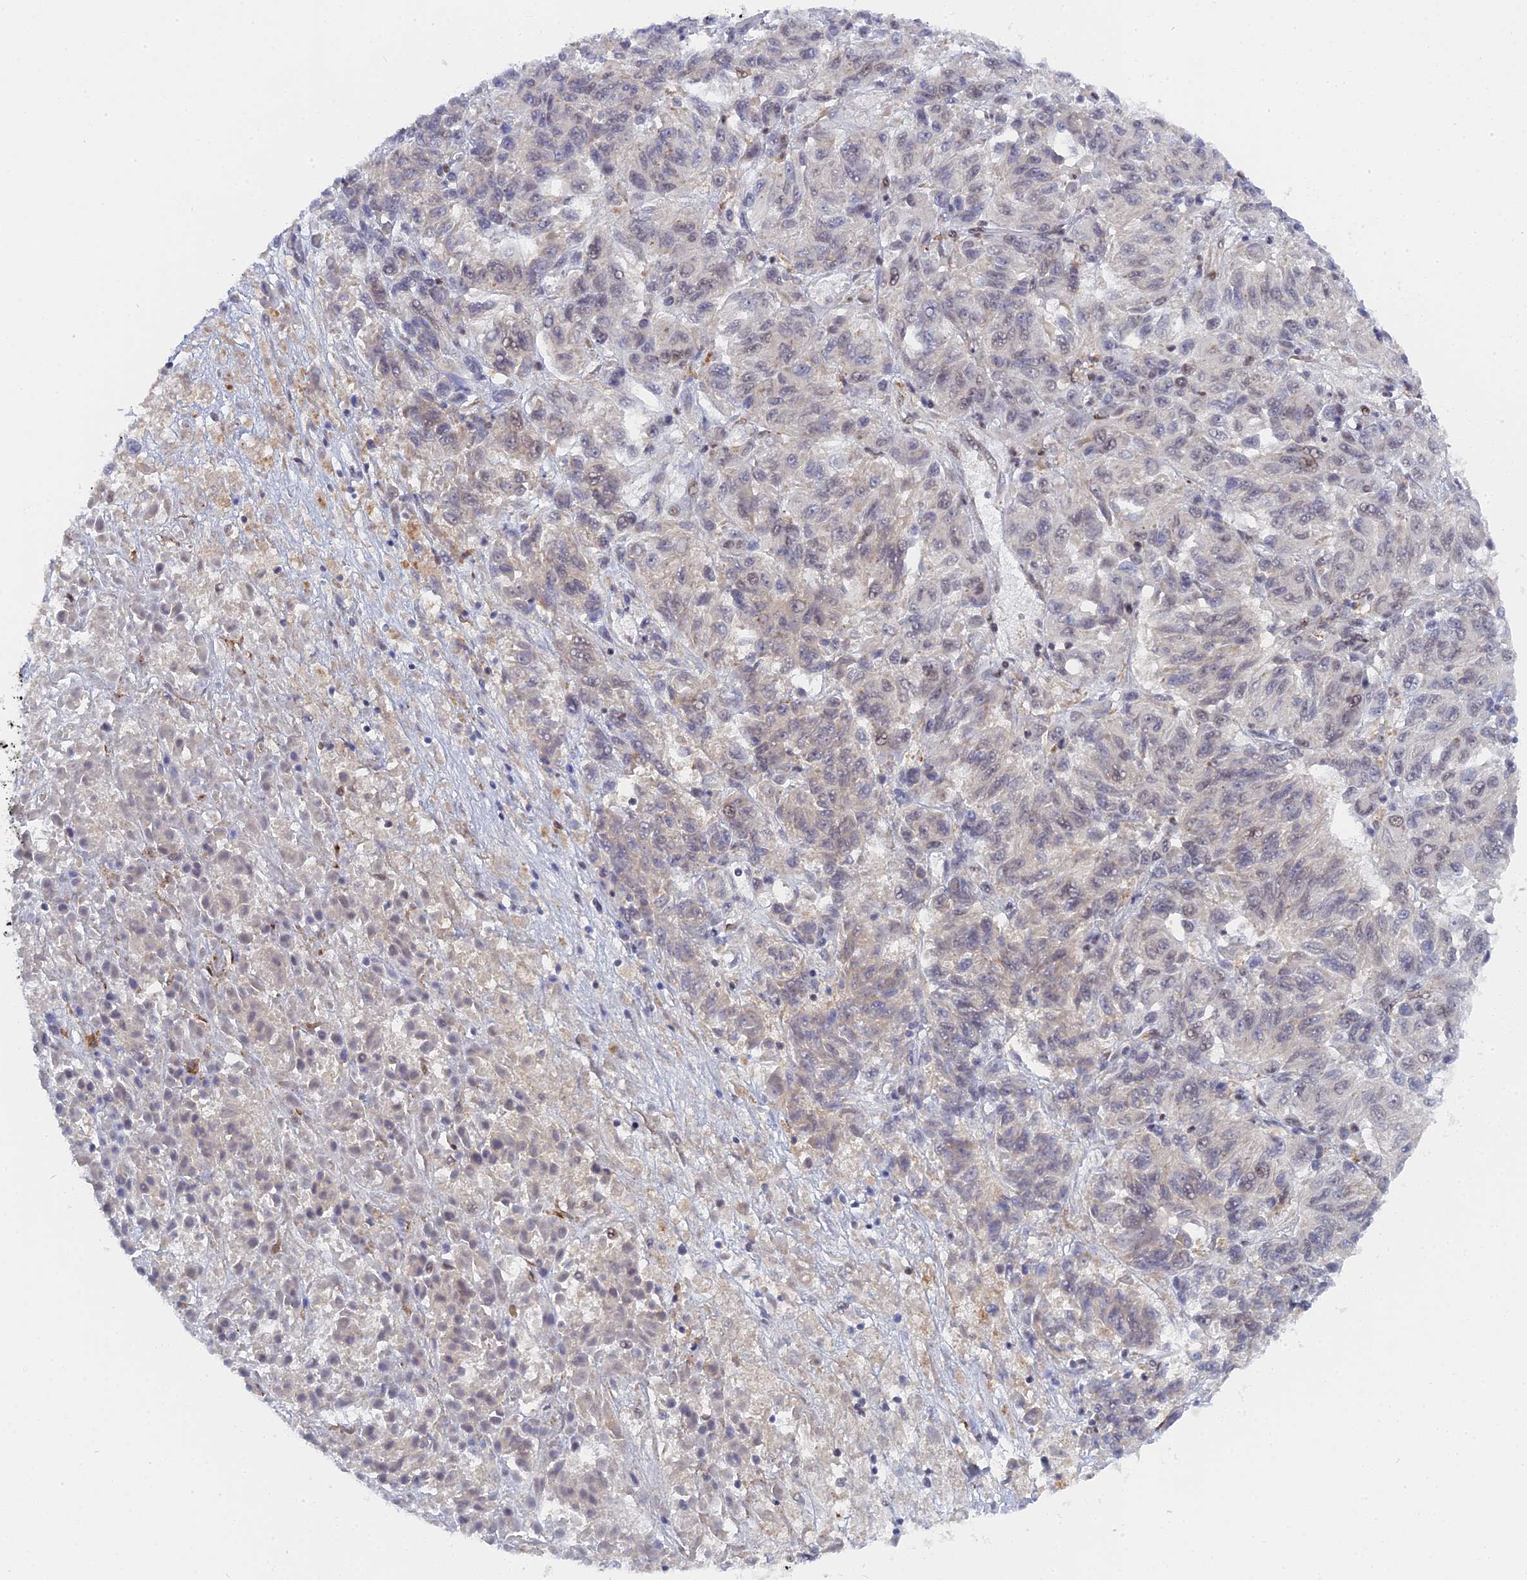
{"staining": {"intensity": "negative", "quantity": "none", "location": "none"}, "tissue": "melanoma", "cell_type": "Tumor cells", "image_type": "cancer", "snomed": [{"axis": "morphology", "description": "Malignant melanoma, Metastatic site"}, {"axis": "topography", "description": "Lung"}], "caption": "High power microscopy image of an immunohistochemistry micrograph of malignant melanoma (metastatic site), revealing no significant positivity in tumor cells. The staining is performed using DAB brown chromogen with nuclei counter-stained in using hematoxylin.", "gene": "CCDC85A", "patient": {"sex": "male", "age": 64}}